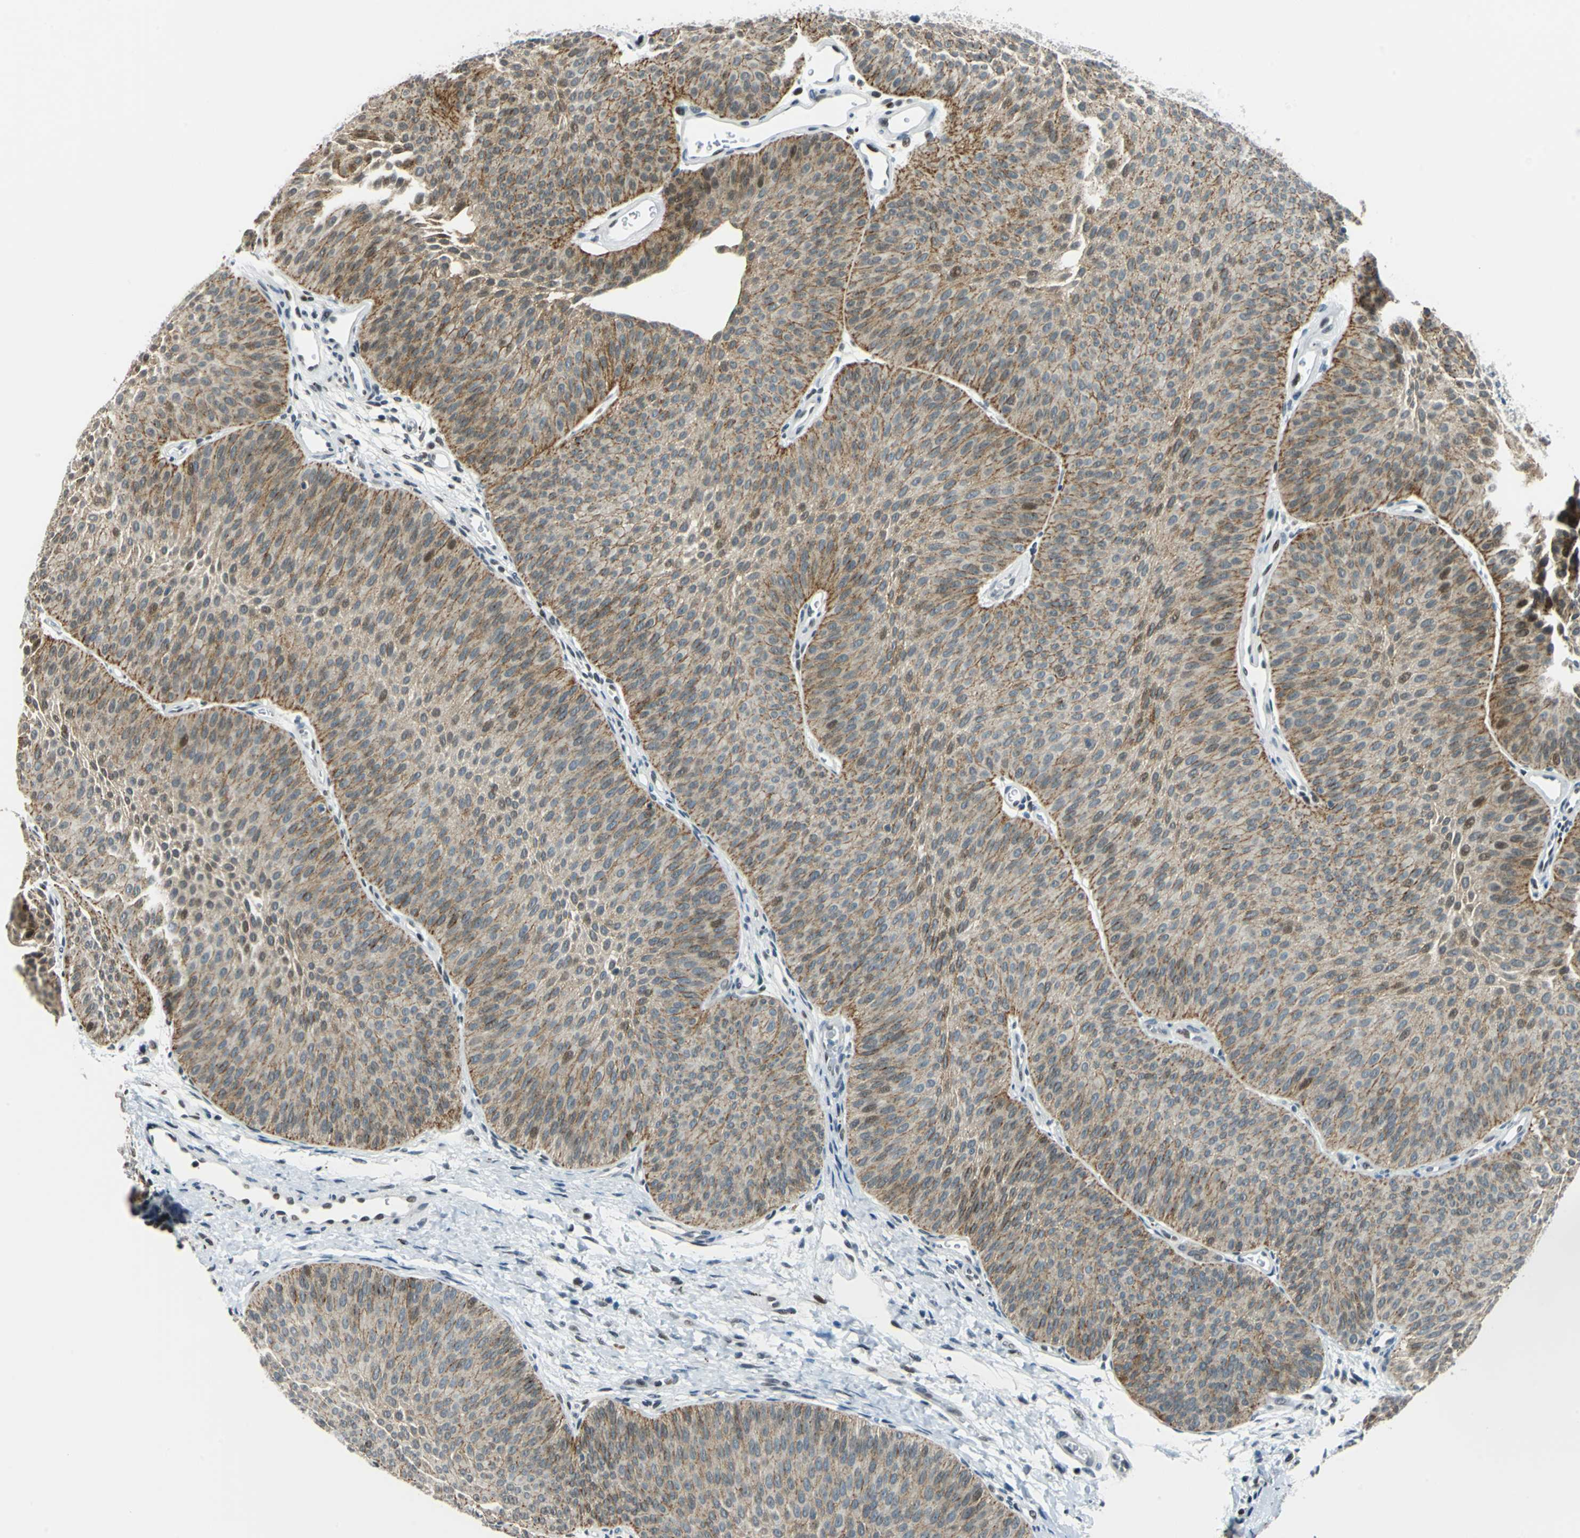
{"staining": {"intensity": "moderate", "quantity": ">75%", "location": "cytoplasmic/membranous,nuclear"}, "tissue": "urothelial cancer", "cell_type": "Tumor cells", "image_type": "cancer", "snomed": [{"axis": "morphology", "description": "Urothelial carcinoma, Low grade"}, {"axis": "topography", "description": "Urinary bladder"}], "caption": "Protein staining shows moderate cytoplasmic/membranous and nuclear positivity in approximately >75% of tumor cells in low-grade urothelial carcinoma. The staining was performed using DAB (3,3'-diaminobenzidine), with brown indicating positive protein expression. Nuclei are stained blue with hematoxylin.", "gene": "HCFC2", "patient": {"sex": "female", "age": 60}}